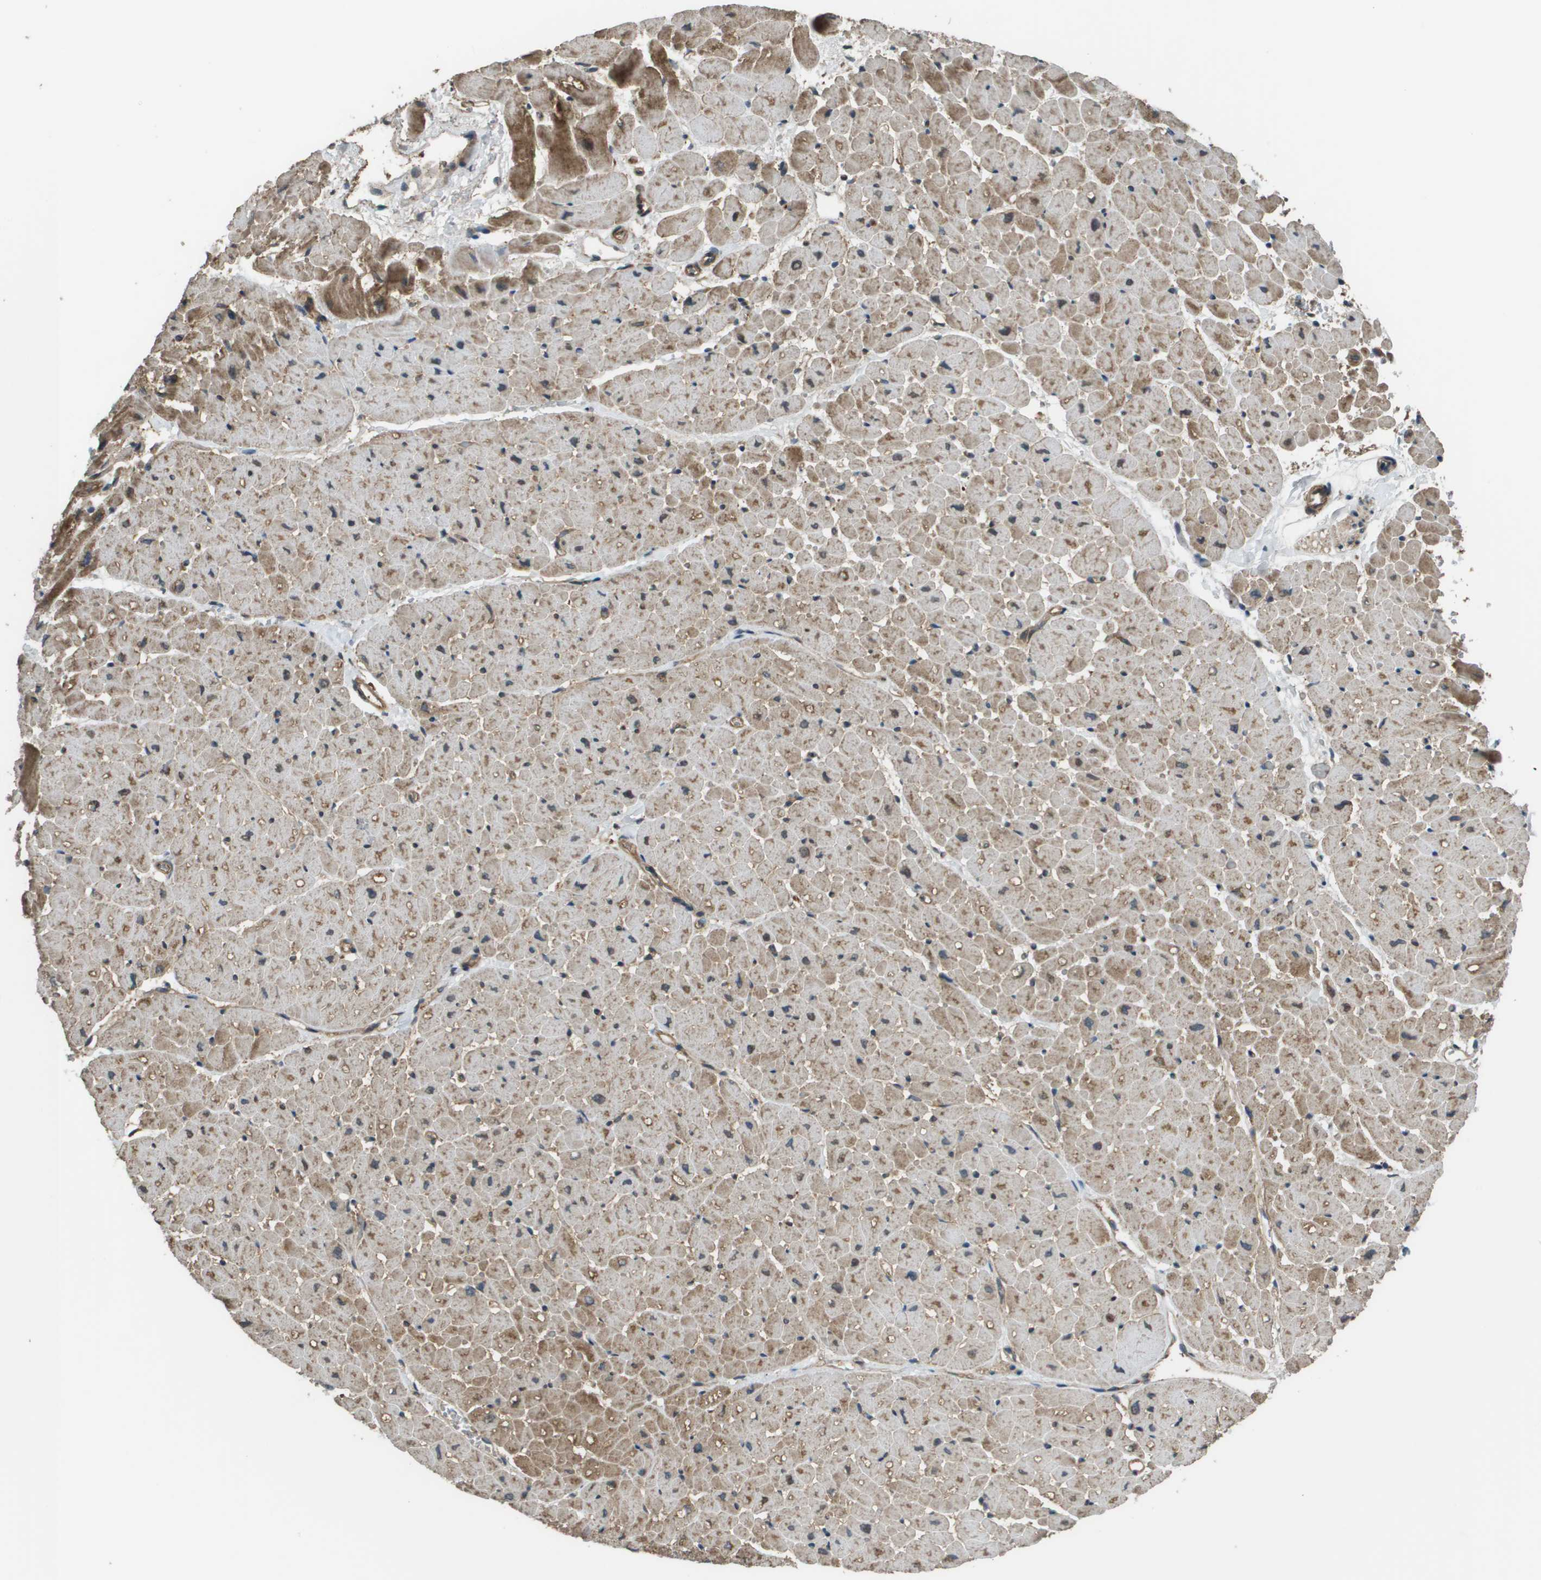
{"staining": {"intensity": "moderate", "quantity": ">75%", "location": "cytoplasmic/membranous"}, "tissue": "heart muscle", "cell_type": "Cardiomyocytes", "image_type": "normal", "snomed": [{"axis": "morphology", "description": "Normal tissue, NOS"}, {"axis": "topography", "description": "Heart"}], "caption": "Immunohistochemistry (IHC) of benign human heart muscle demonstrates medium levels of moderate cytoplasmic/membranous staining in about >75% of cardiomyocytes. The staining is performed using DAB brown chromogen to label protein expression. The nuclei are counter-stained blue using hematoxylin.", "gene": "PLPBP", "patient": {"sex": "male", "age": 45}}